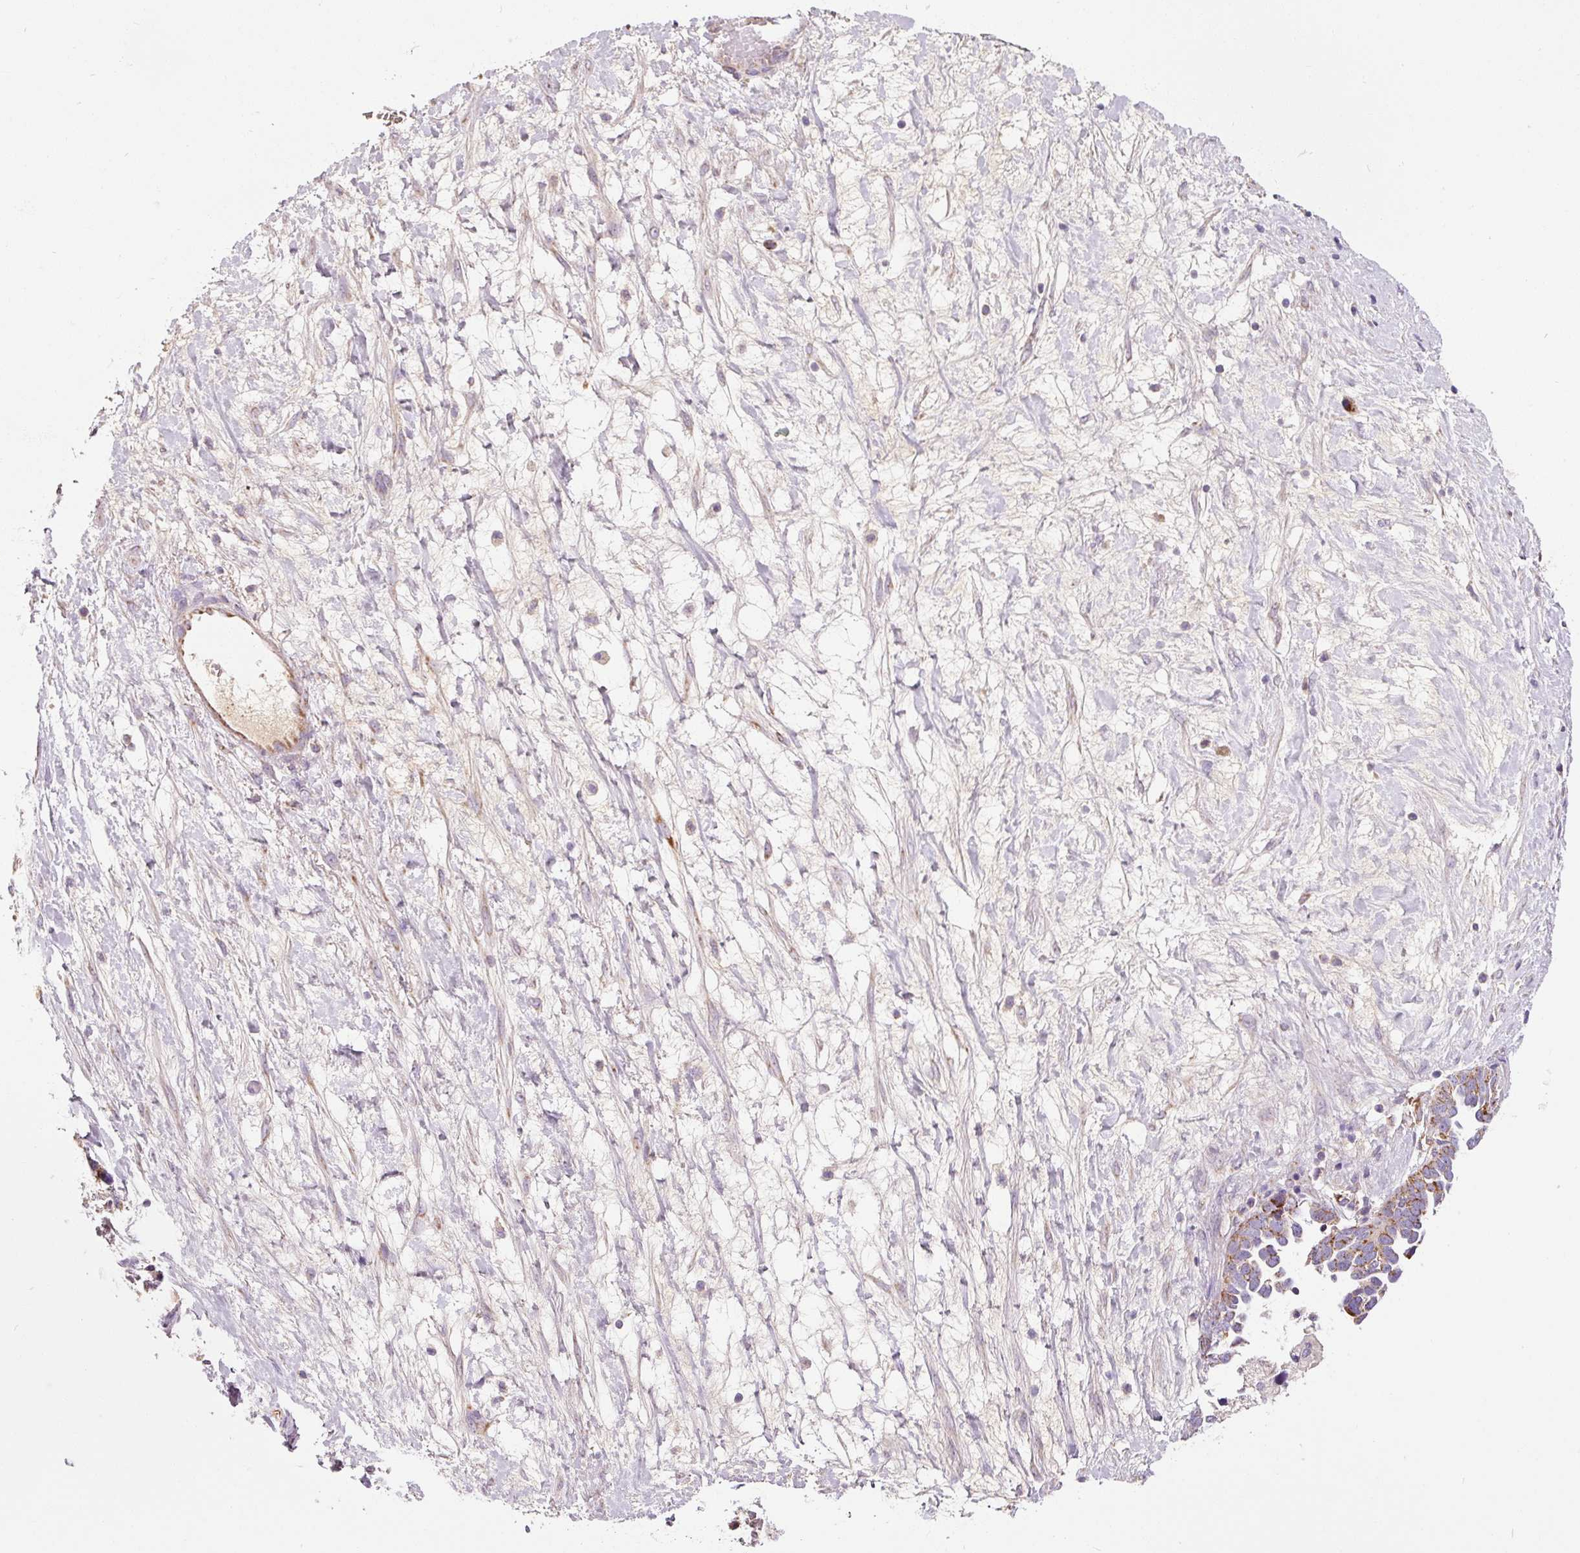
{"staining": {"intensity": "moderate", "quantity": ">75%", "location": "cytoplasmic/membranous"}, "tissue": "ovarian cancer", "cell_type": "Tumor cells", "image_type": "cancer", "snomed": [{"axis": "morphology", "description": "Cystadenocarcinoma, serous, NOS"}, {"axis": "topography", "description": "Ovary"}], "caption": "A brown stain shows moderate cytoplasmic/membranous expression of a protein in human ovarian cancer (serous cystadenocarcinoma) tumor cells.", "gene": "NDUFB4", "patient": {"sex": "female", "age": 54}}